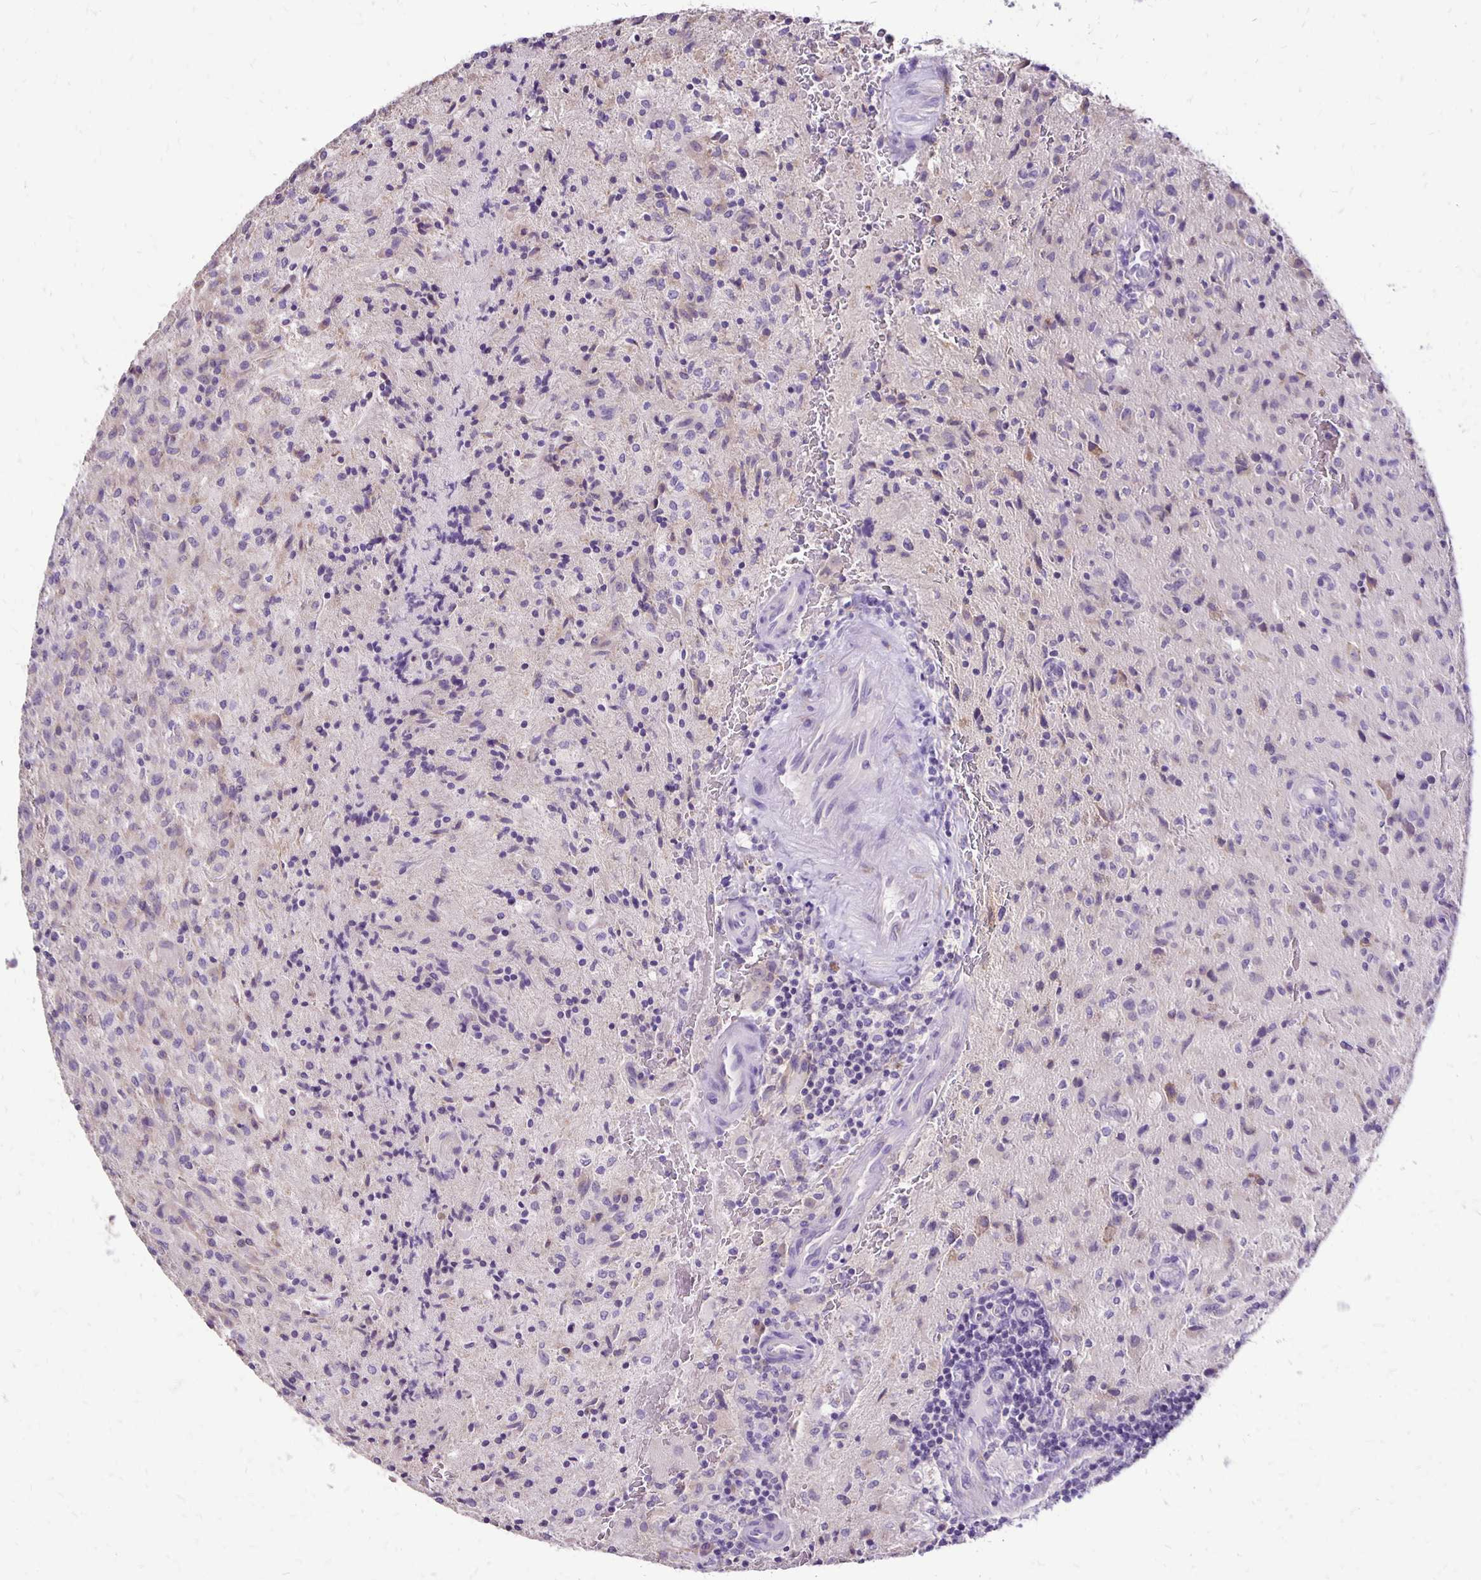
{"staining": {"intensity": "negative", "quantity": "none", "location": "none"}, "tissue": "glioma", "cell_type": "Tumor cells", "image_type": "cancer", "snomed": [{"axis": "morphology", "description": "Glioma, malignant, High grade"}, {"axis": "topography", "description": "Brain"}], "caption": "Immunohistochemistry (IHC) micrograph of human glioma stained for a protein (brown), which demonstrates no staining in tumor cells.", "gene": "ANKRD45", "patient": {"sex": "male", "age": 68}}